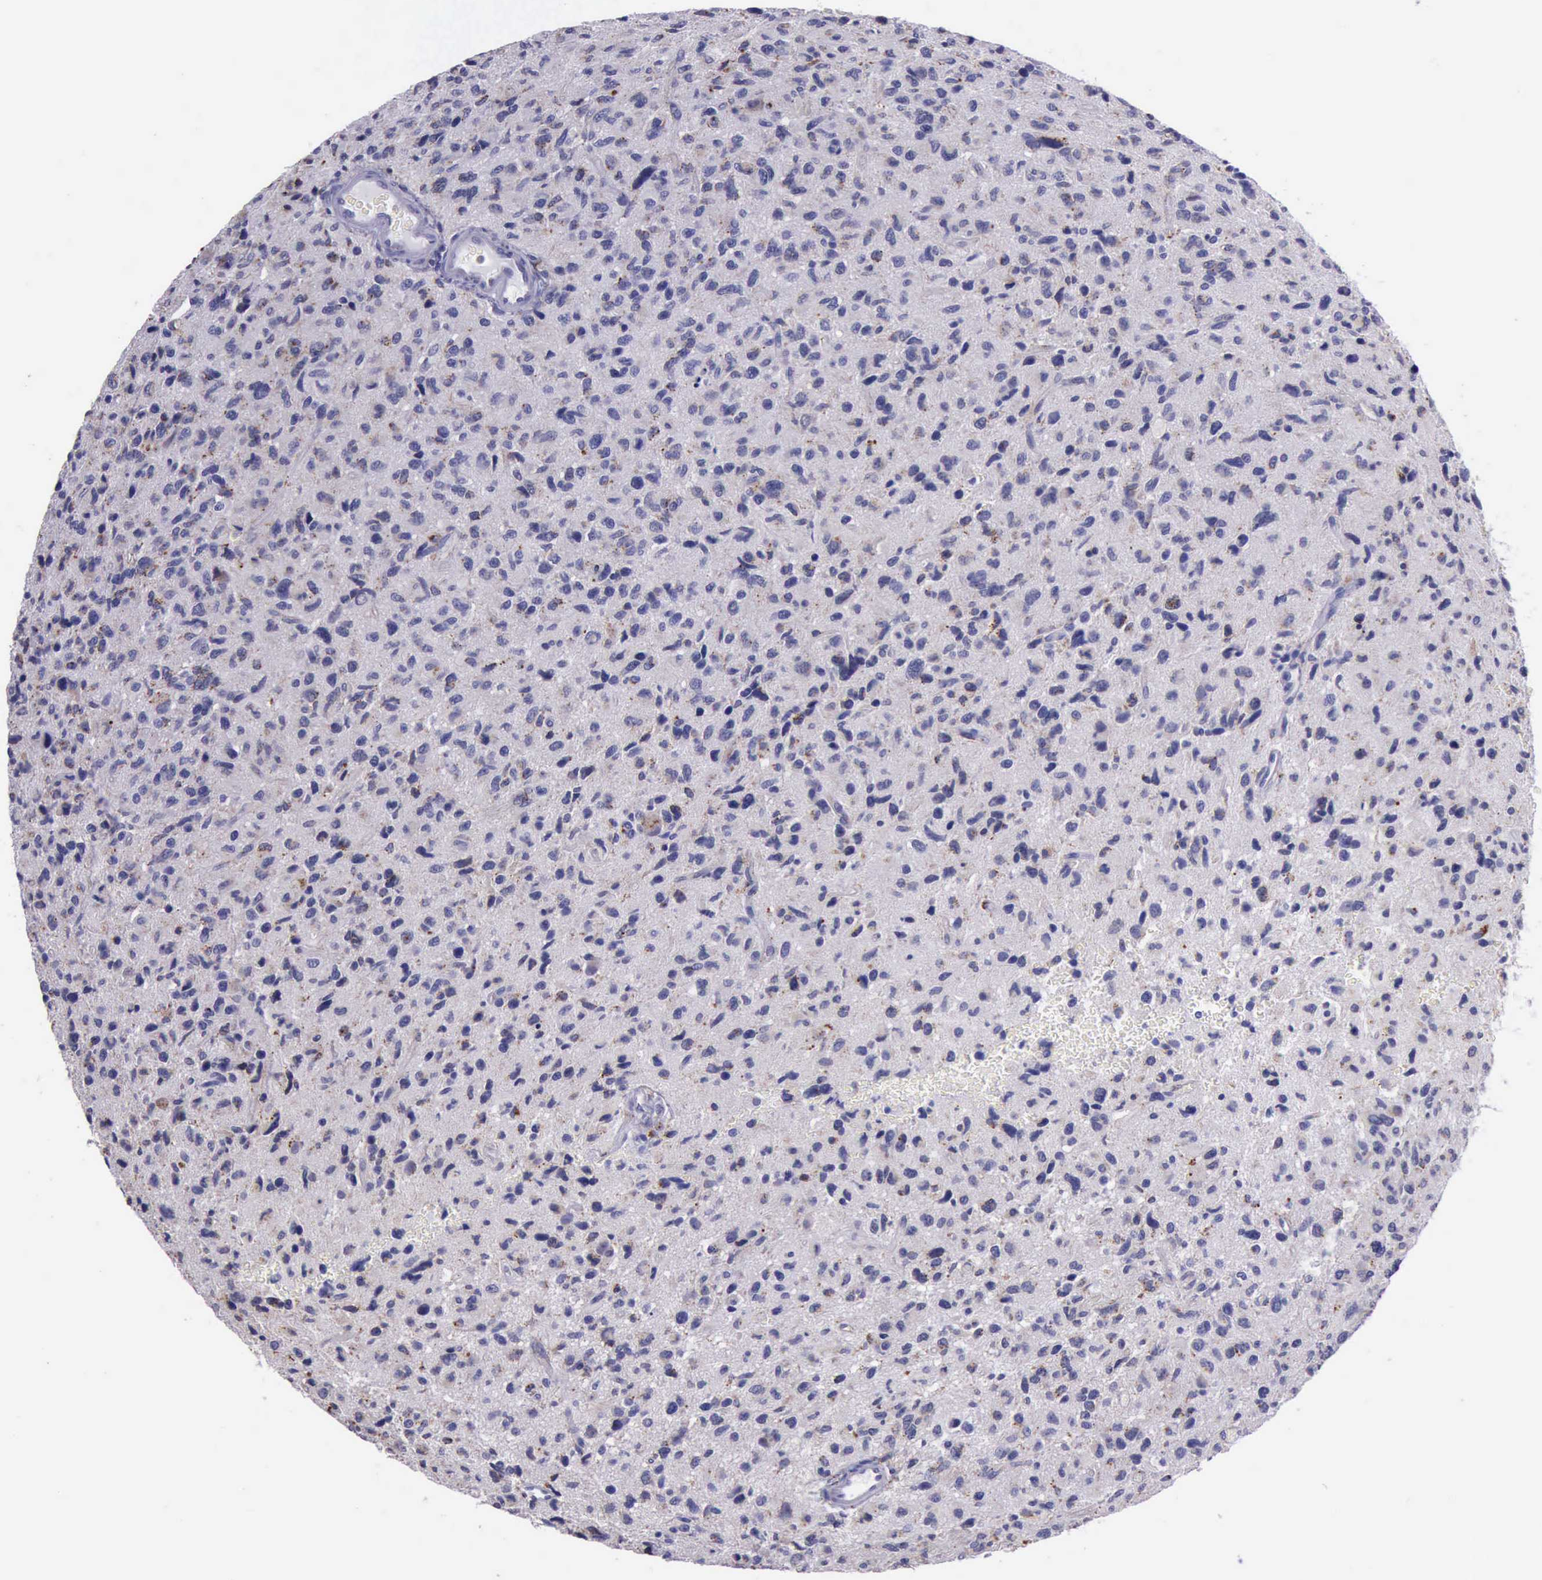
{"staining": {"intensity": "weak", "quantity": "<25%", "location": "cytoplasmic/membranous"}, "tissue": "glioma", "cell_type": "Tumor cells", "image_type": "cancer", "snomed": [{"axis": "morphology", "description": "Glioma, malignant, High grade"}, {"axis": "topography", "description": "Brain"}], "caption": "A high-resolution photomicrograph shows immunohistochemistry staining of high-grade glioma (malignant), which shows no significant positivity in tumor cells.", "gene": "GLA", "patient": {"sex": "female", "age": 60}}